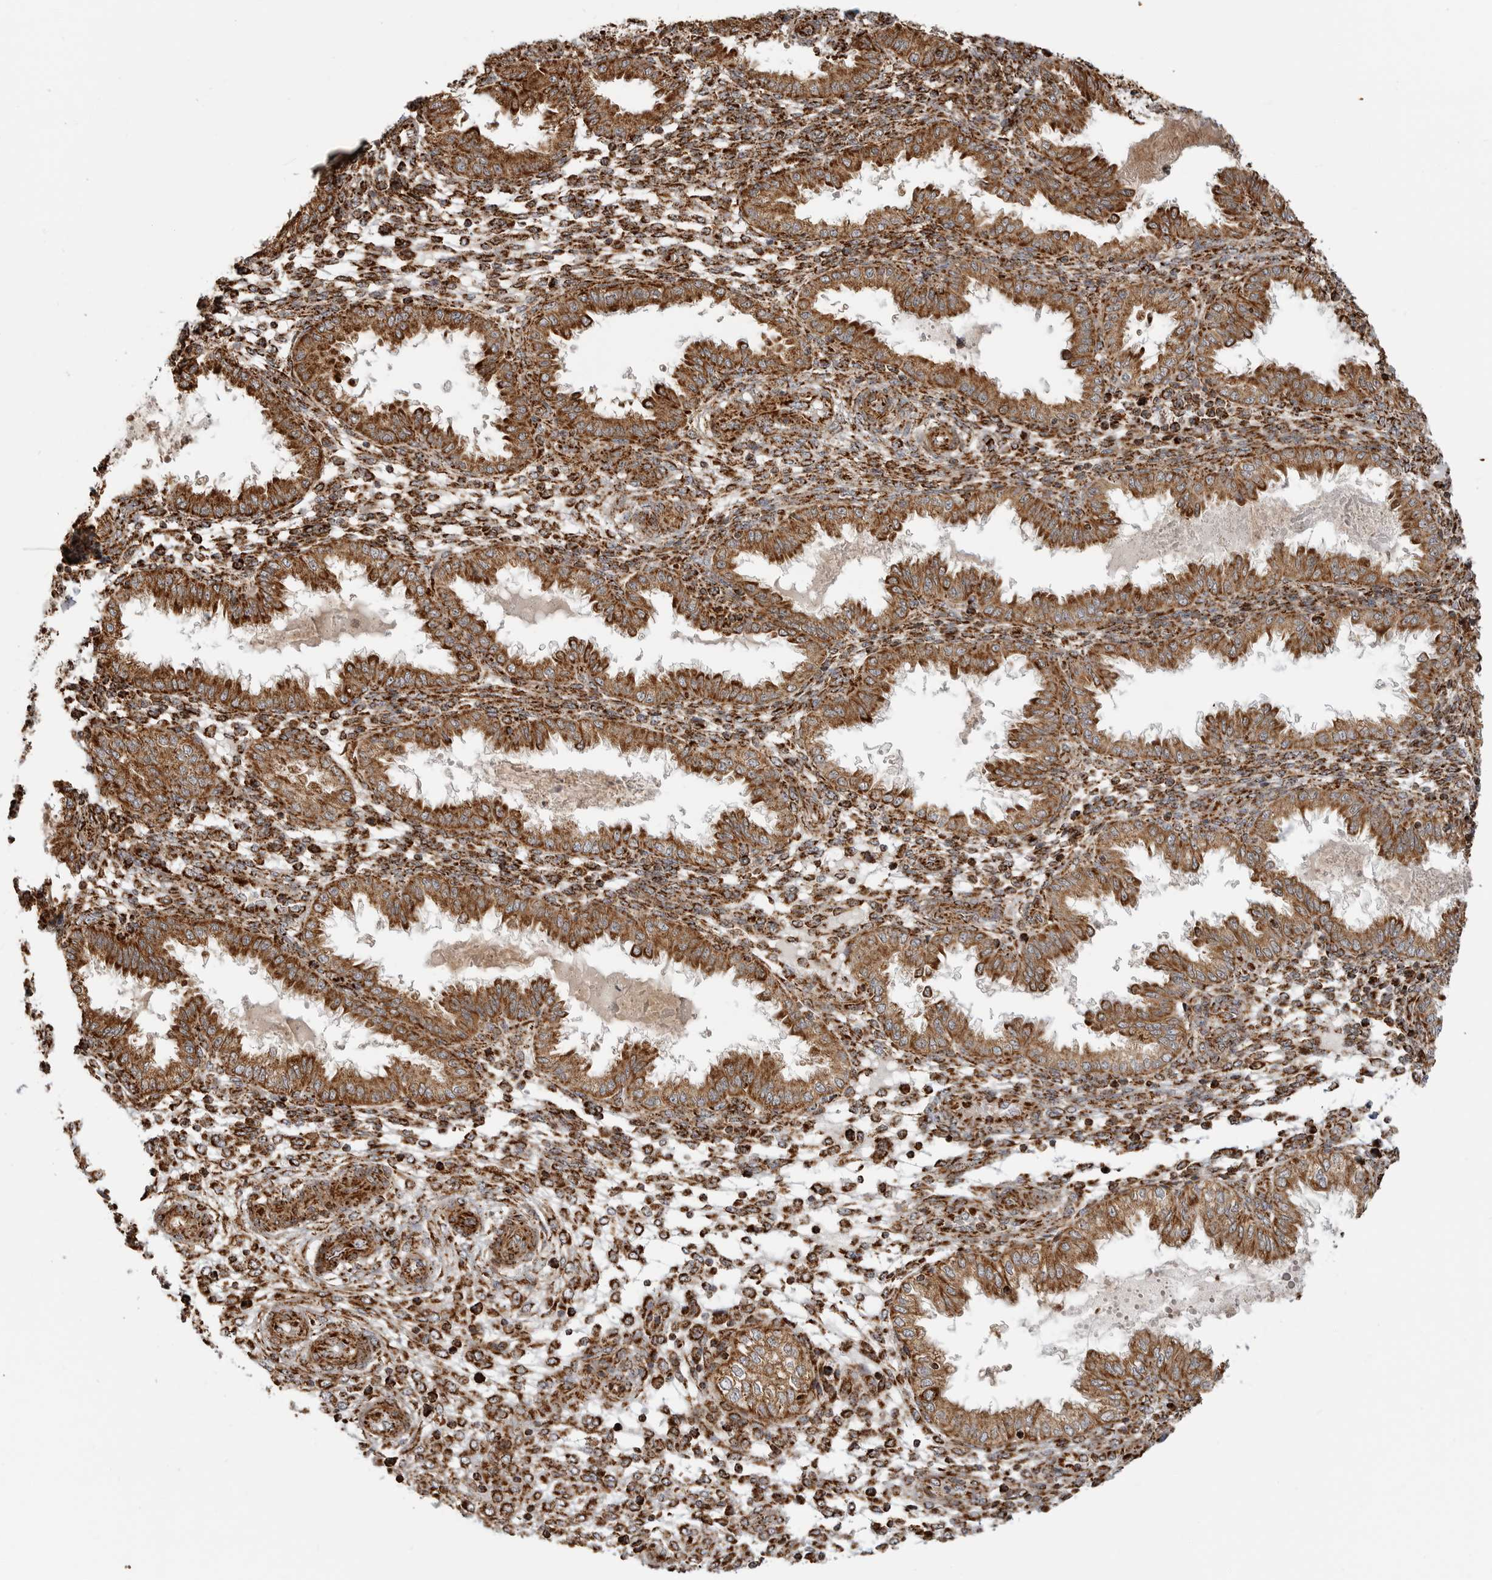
{"staining": {"intensity": "strong", "quantity": ">75%", "location": "cytoplasmic/membranous"}, "tissue": "endometrium", "cell_type": "Cells in endometrial stroma", "image_type": "normal", "snomed": [{"axis": "morphology", "description": "Normal tissue, NOS"}, {"axis": "topography", "description": "Endometrium"}], "caption": "A photomicrograph showing strong cytoplasmic/membranous staining in approximately >75% of cells in endometrial stroma in normal endometrium, as visualized by brown immunohistochemical staining.", "gene": "BMP2K", "patient": {"sex": "female", "age": 33}}